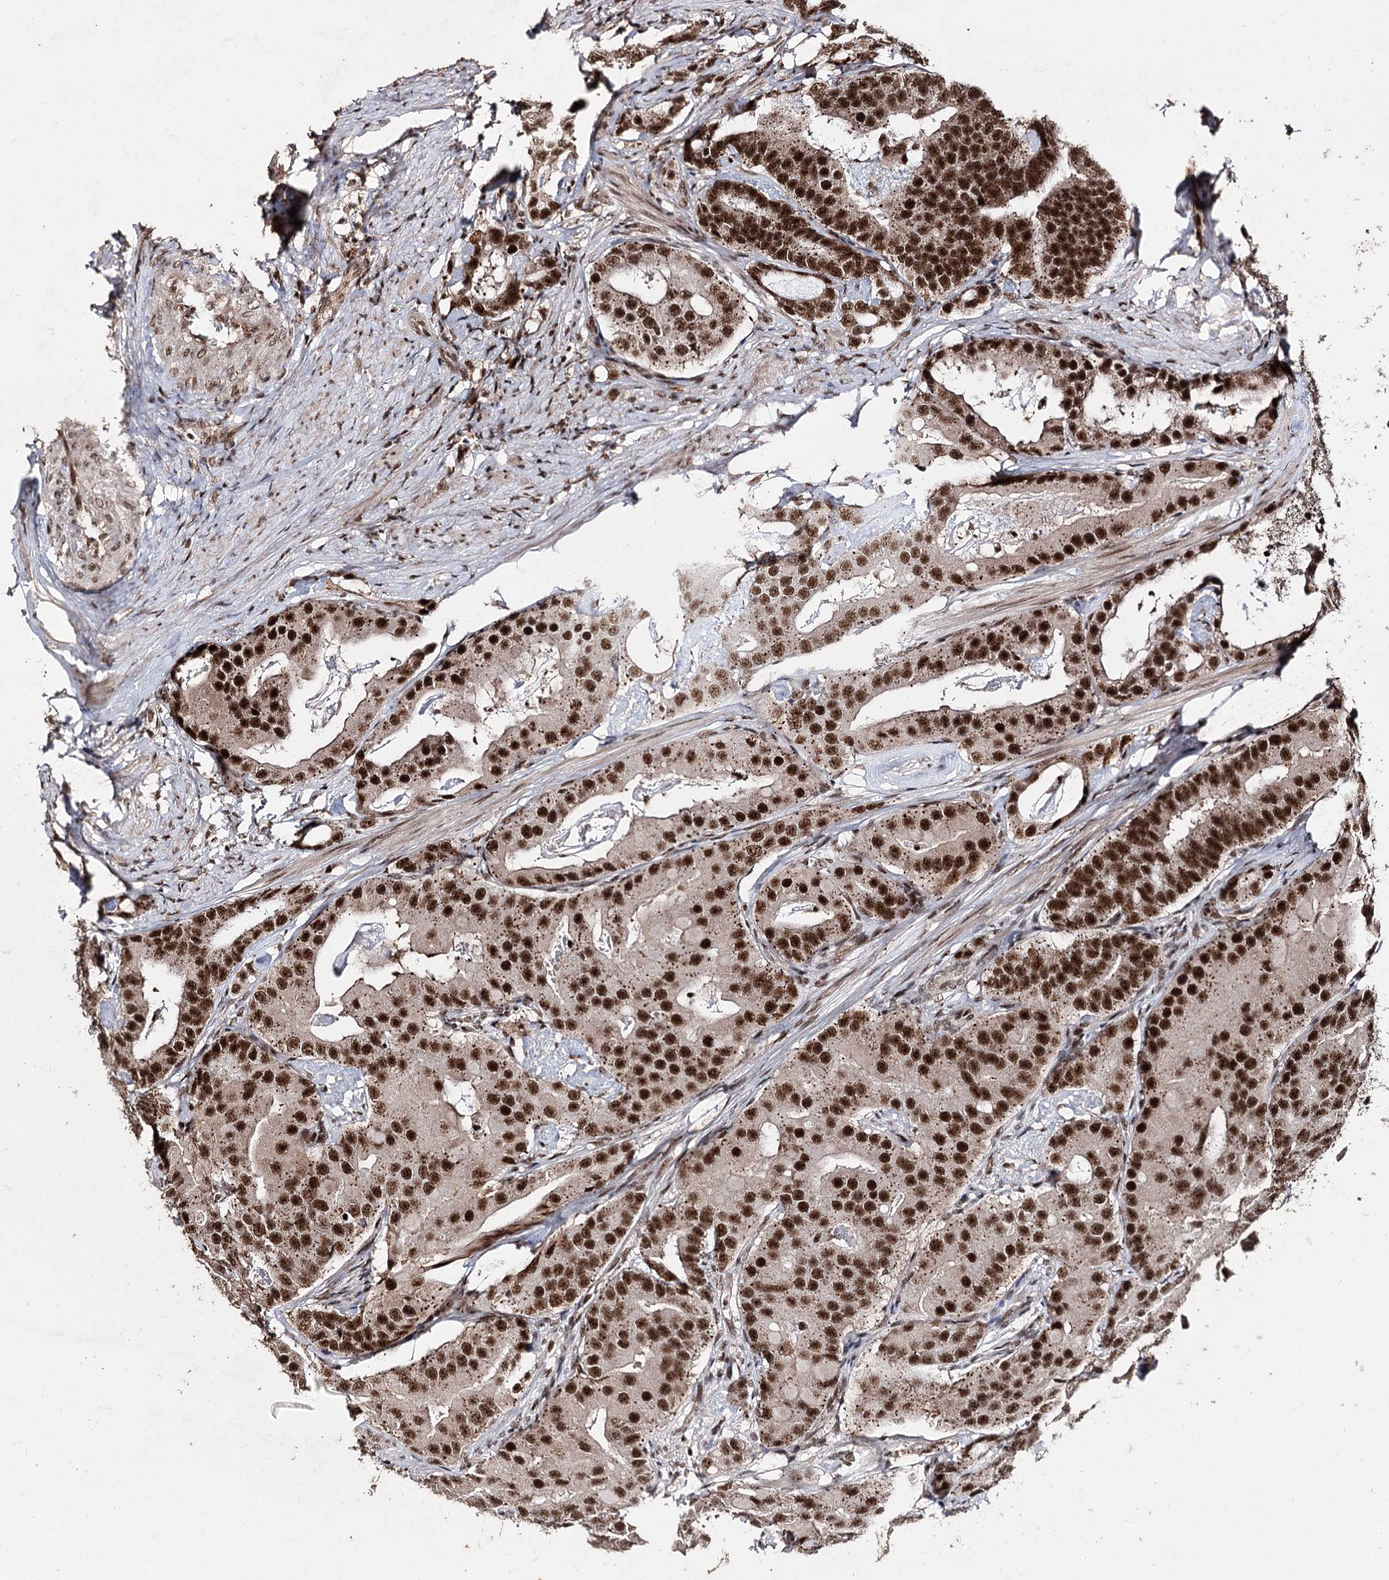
{"staining": {"intensity": "strong", "quantity": ">75%", "location": "nuclear"}, "tissue": "prostate cancer", "cell_type": "Tumor cells", "image_type": "cancer", "snomed": [{"axis": "morphology", "description": "Adenocarcinoma, Low grade"}, {"axis": "topography", "description": "Prostate"}], "caption": "This photomicrograph demonstrates immunohistochemistry (IHC) staining of human prostate adenocarcinoma (low-grade), with high strong nuclear staining in about >75% of tumor cells.", "gene": "U2SURP", "patient": {"sex": "male", "age": 71}}